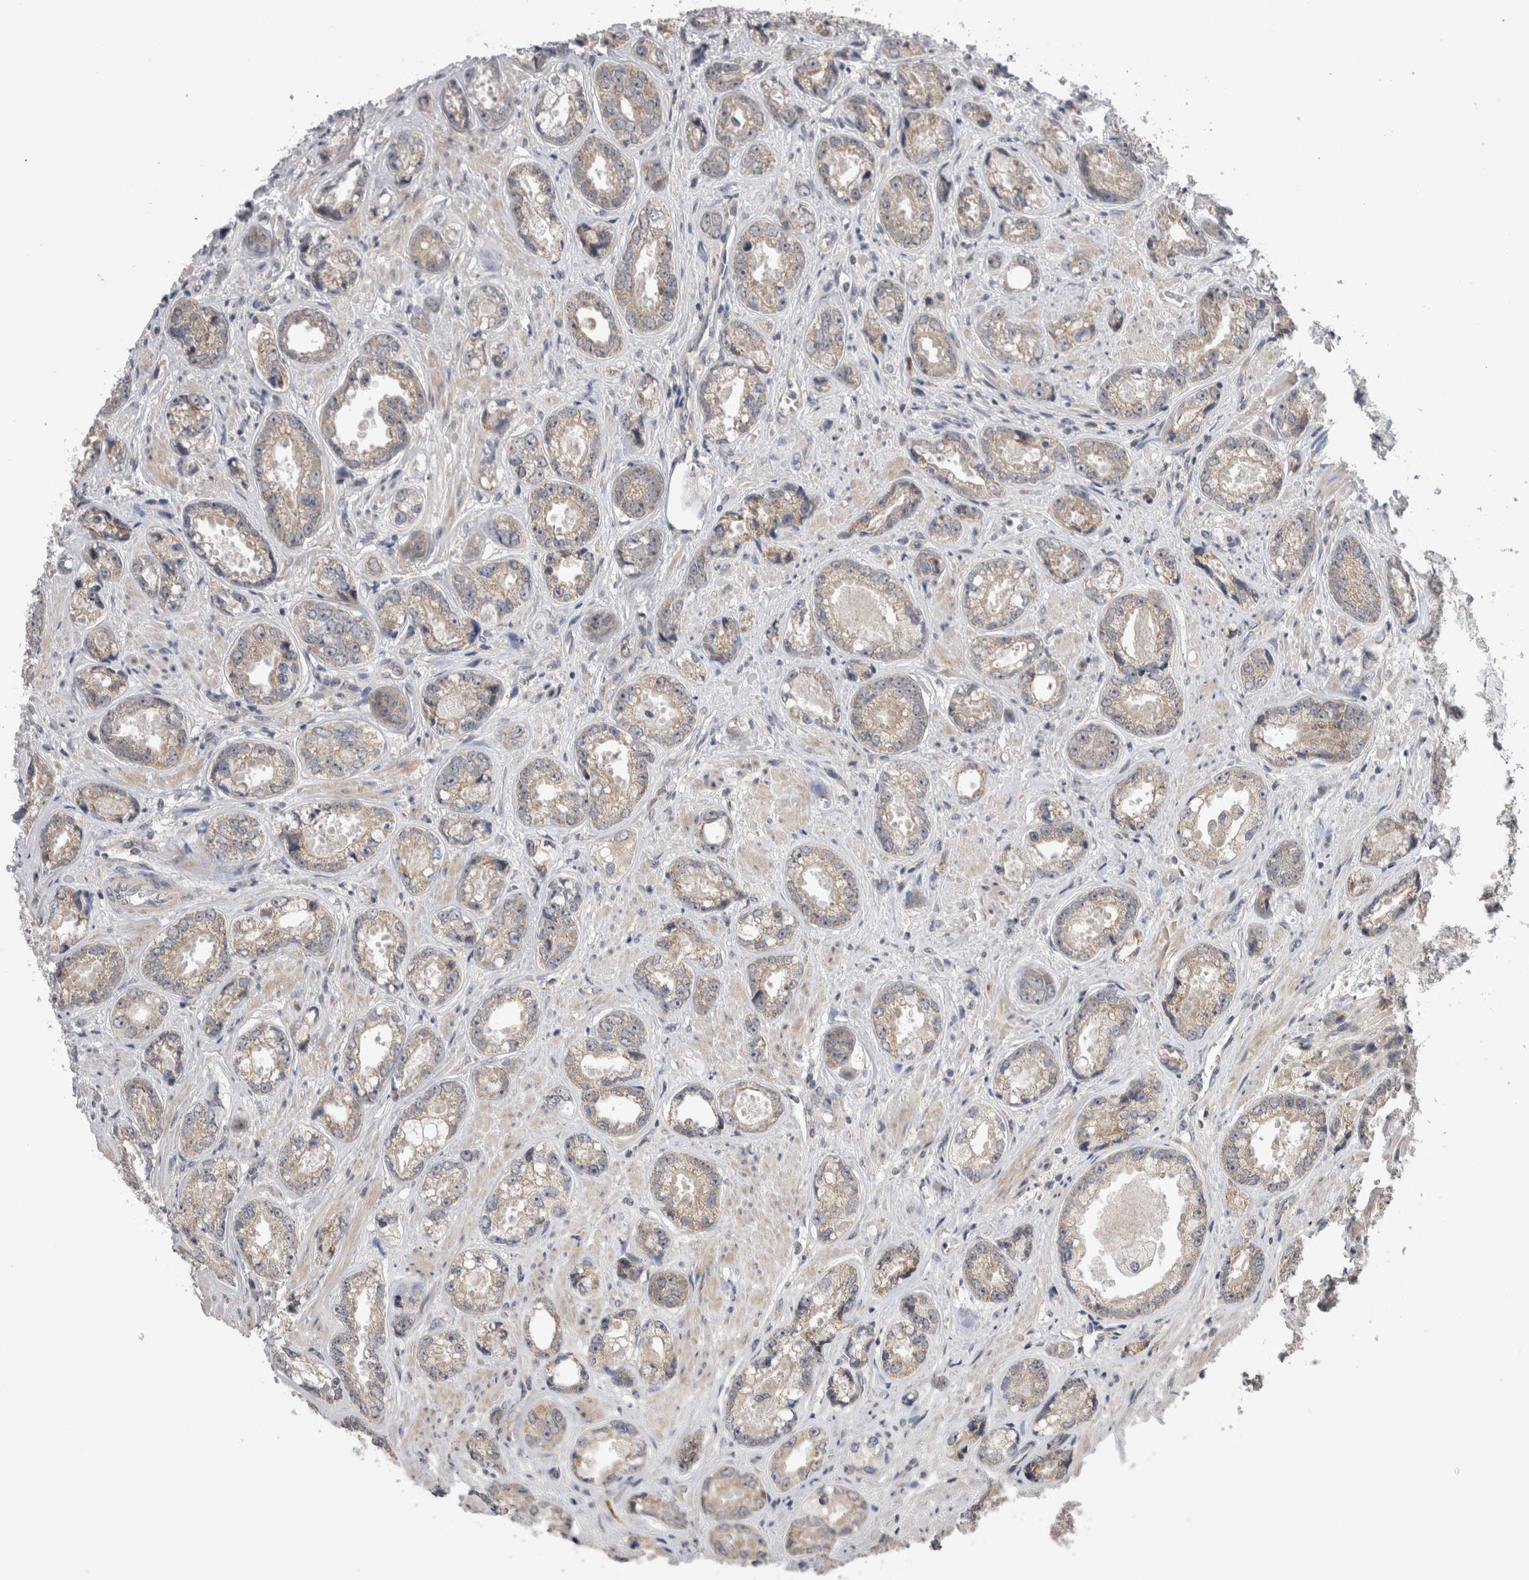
{"staining": {"intensity": "weak", "quantity": "<25%", "location": "cytoplasmic/membranous"}, "tissue": "prostate cancer", "cell_type": "Tumor cells", "image_type": "cancer", "snomed": [{"axis": "morphology", "description": "Adenocarcinoma, High grade"}, {"axis": "topography", "description": "Prostate"}], "caption": "Image shows no protein staining in tumor cells of prostate adenocarcinoma (high-grade) tissue.", "gene": "ARHGAP29", "patient": {"sex": "male", "age": 61}}